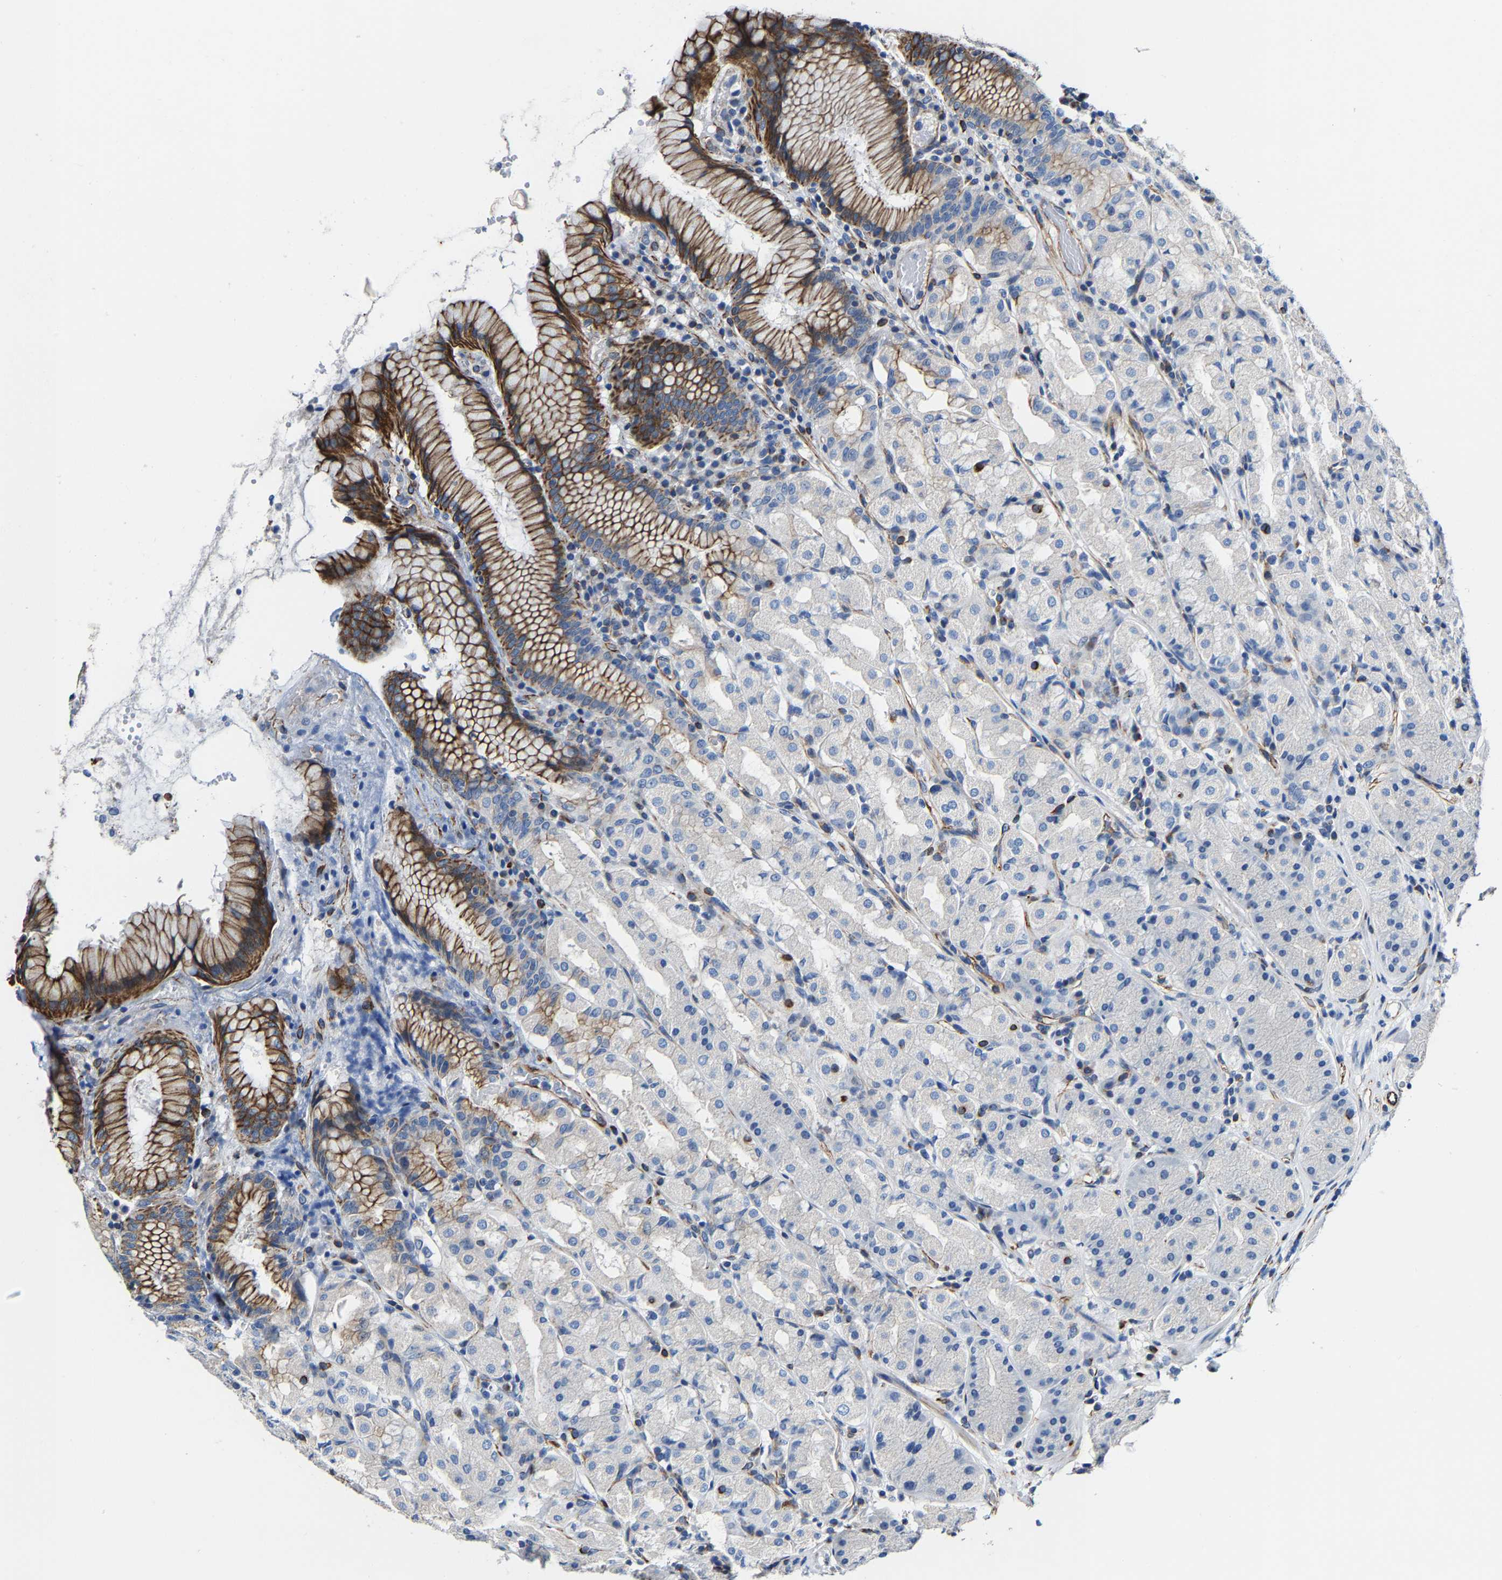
{"staining": {"intensity": "strong", "quantity": "<25%", "location": "cytoplasmic/membranous"}, "tissue": "stomach", "cell_type": "Glandular cells", "image_type": "normal", "snomed": [{"axis": "morphology", "description": "Normal tissue, NOS"}, {"axis": "topography", "description": "Stomach"}, {"axis": "topography", "description": "Stomach, lower"}], "caption": "Protein expression analysis of normal stomach demonstrates strong cytoplasmic/membranous staining in about <25% of glandular cells.", "gene": "MMEL1", "patient": {"sex": "female", "age": 56}}